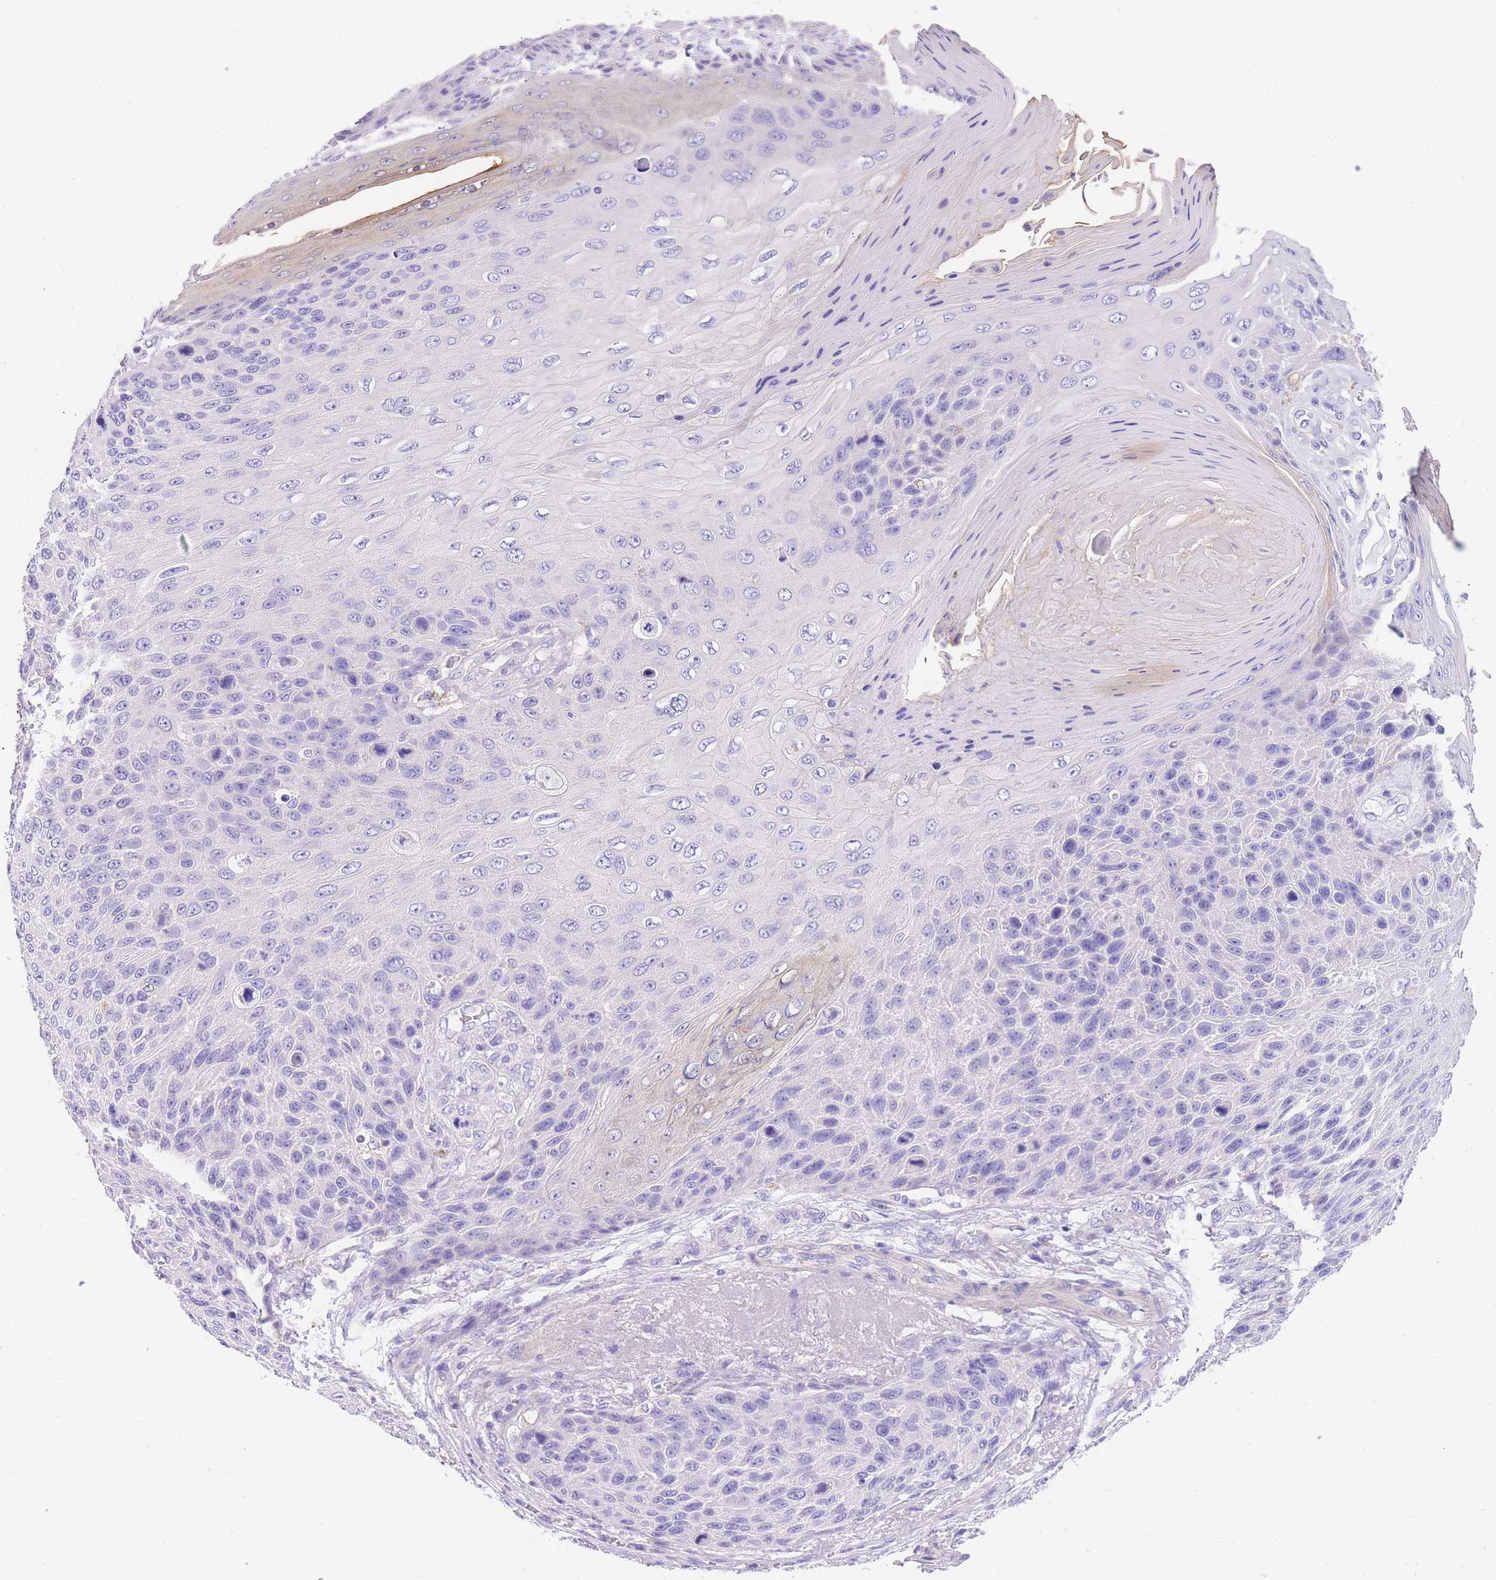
{"staining": {"intensity": "negative", "quantity": "none", "location": "none"}, "tissue": "skin cancer", "cell_type": "Tumor cells", "image_type": "cancer", "snomed": [{"axis": "morphology", "description": "Squamous cell carcinoma, NOS"}, {"axis": "topography", "description": "Skin"}], "caption": "Skin squamous cell carcinoma was stained to show a protein in brown. There is no significant staining in tumor cells. Brightfield microscopy of immunohistochemistry stained with DAB (brown) and hematoxylin (blue), captured at high magnification.", "gene": "EPN2", "patient": {"sex": "female", "age": 88}}